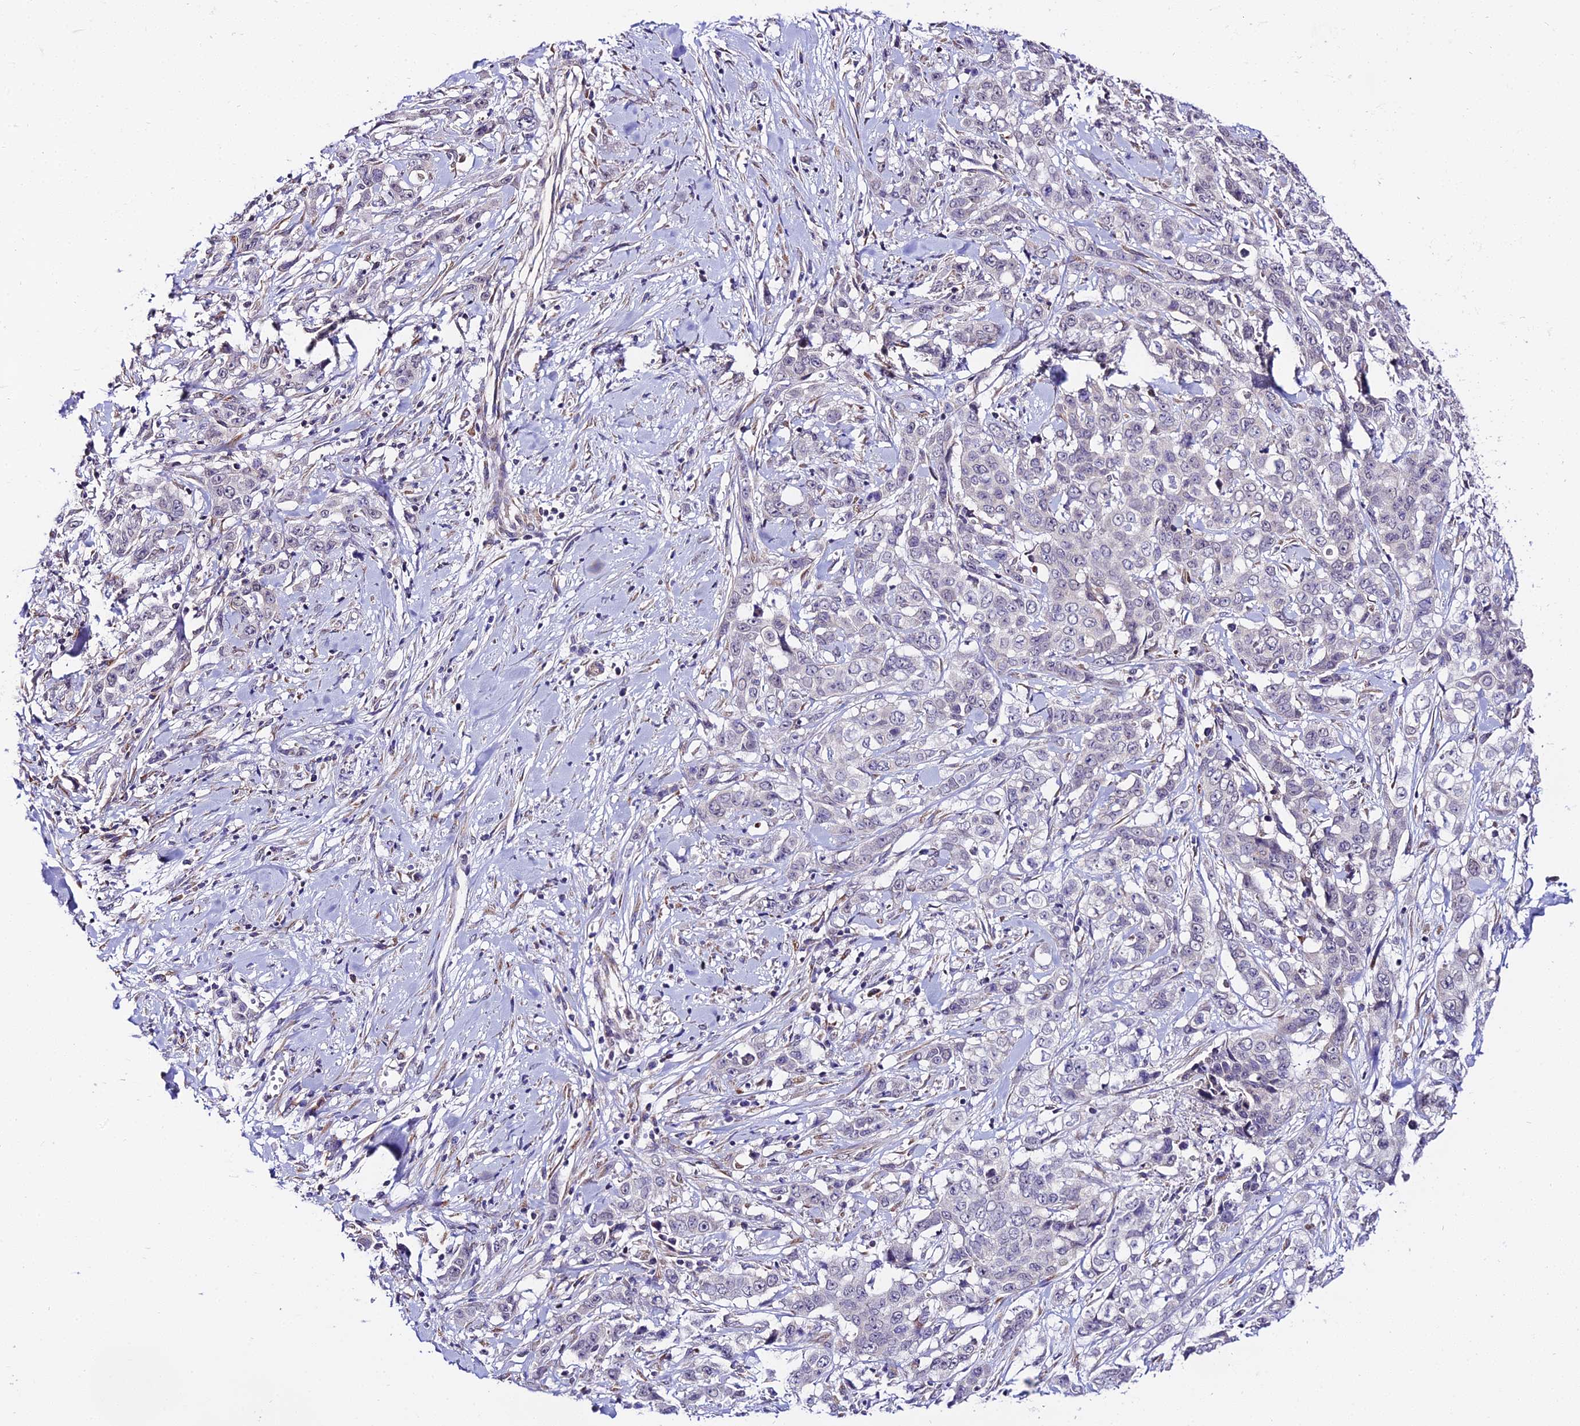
{"staining": {"intensity": "negative", "quantity": "none", "location": "none"}, "tissue": "stomach cancer", "cell_type": "Tumor cells", "image_type": "cancer", "snomed": [{"axis": "morphology", "description": "Adenocarcinoma, NOS"}, {"axis": "topography", "description": "Stomach, upper"}], "caption": "Stomach cancer was stained to show a protein in brown. There is no significant staining in tumor cells.", "gene": "ATP5PB", "patient": {"sex": "male", "age": 62}}